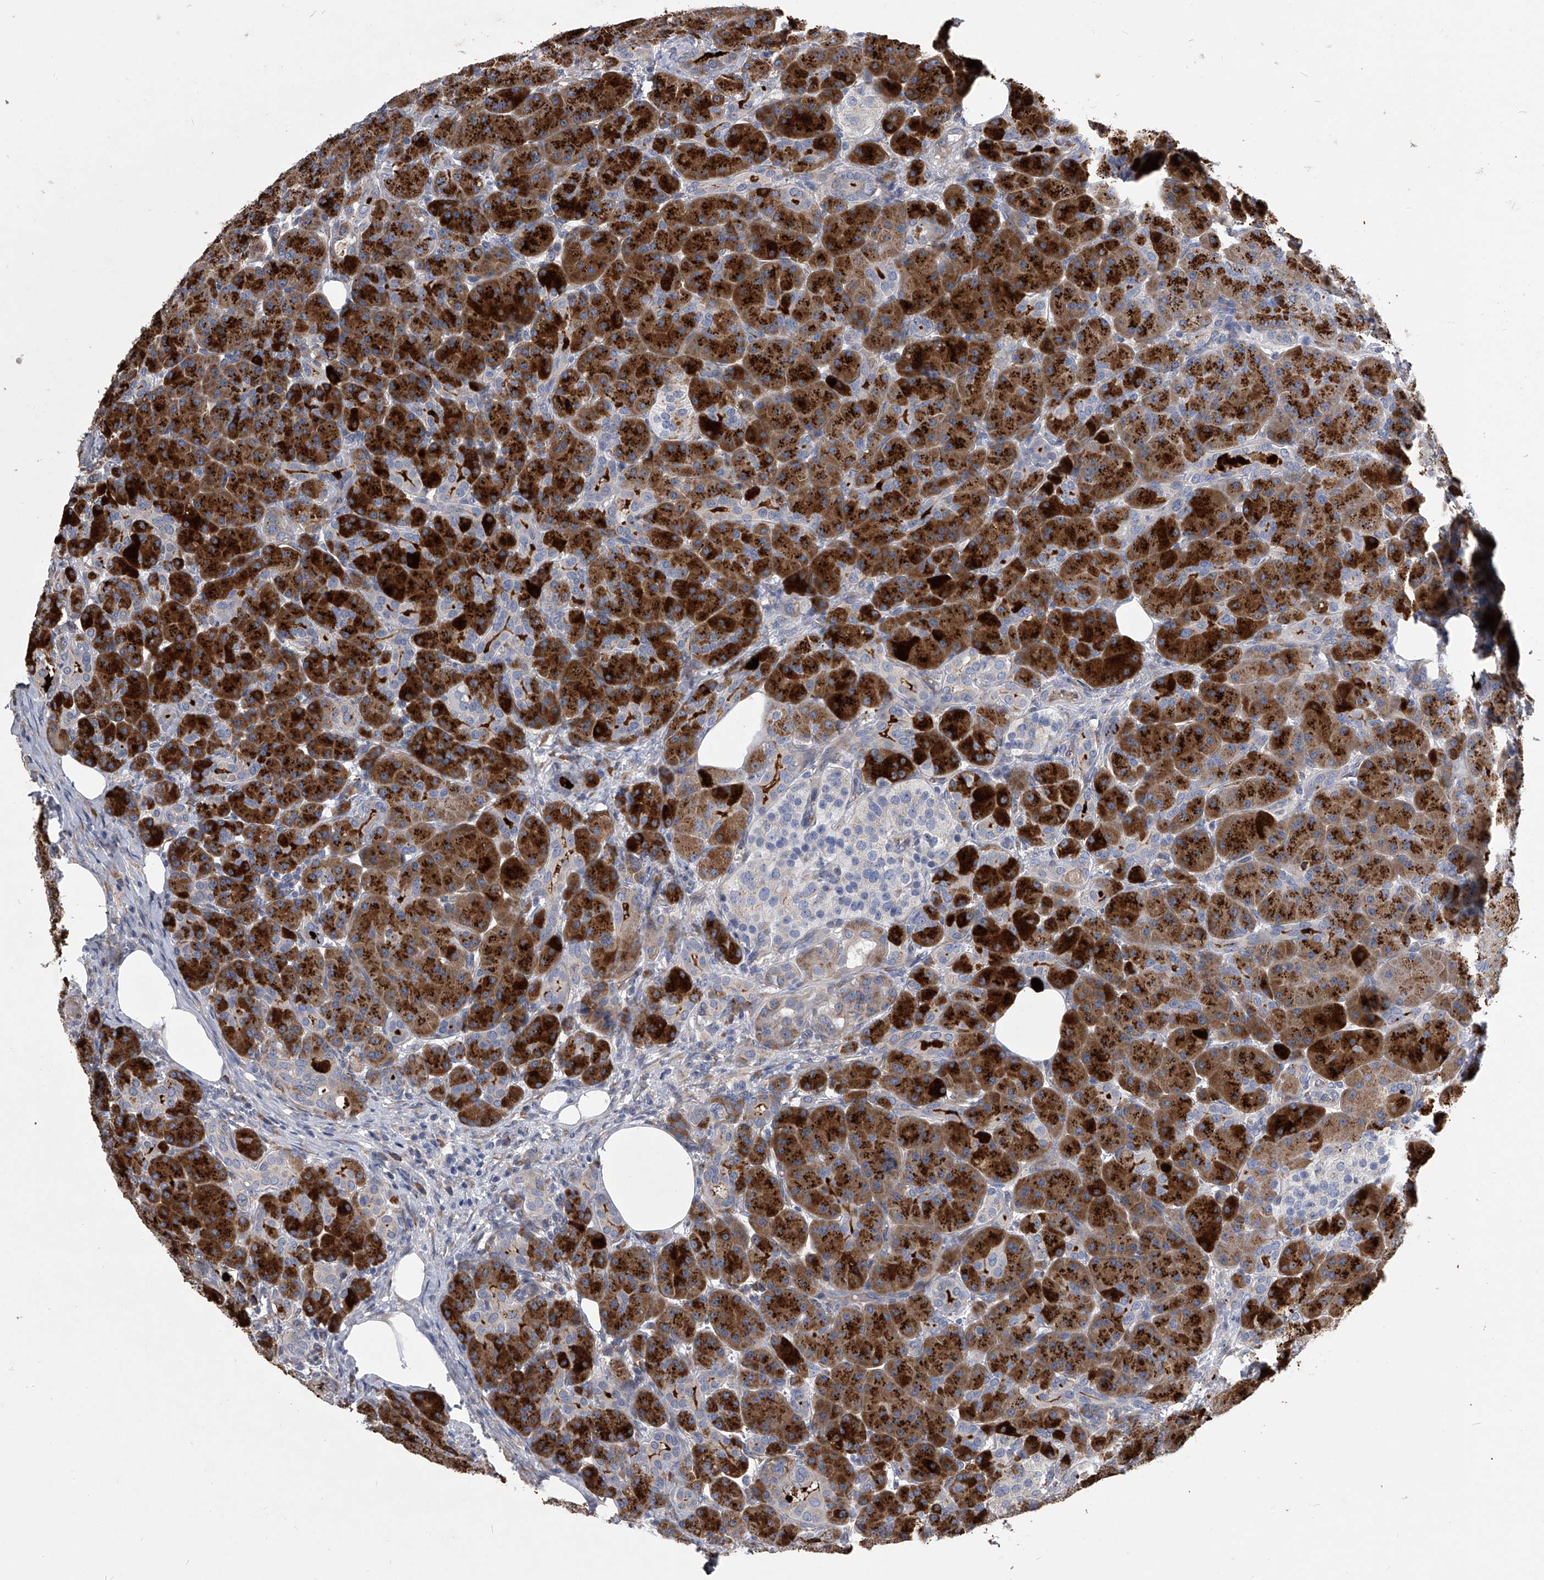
{"staining": {"intensity": "strong", "quantity": ">75%", "location": "cytoplasmic/membranous"}, "tissue": "pancreas", "cell_type": "Exocrine glandular cells", "image_type": "normal", "snomed": [{"axis": "morphology", "description": "Normal tissue, NOS"}, {"axis": "topography", "description": "Pancreas"}], "caption": "The histopathology image shows immunohistochemical staining of benign pancreas. There is strong cytoplasmic/membranous positivity is appreciated in approximately >75% of exocrine glandular cells.", "gene": "CCR4", "patient": {"sex": "male", "age": 63}}